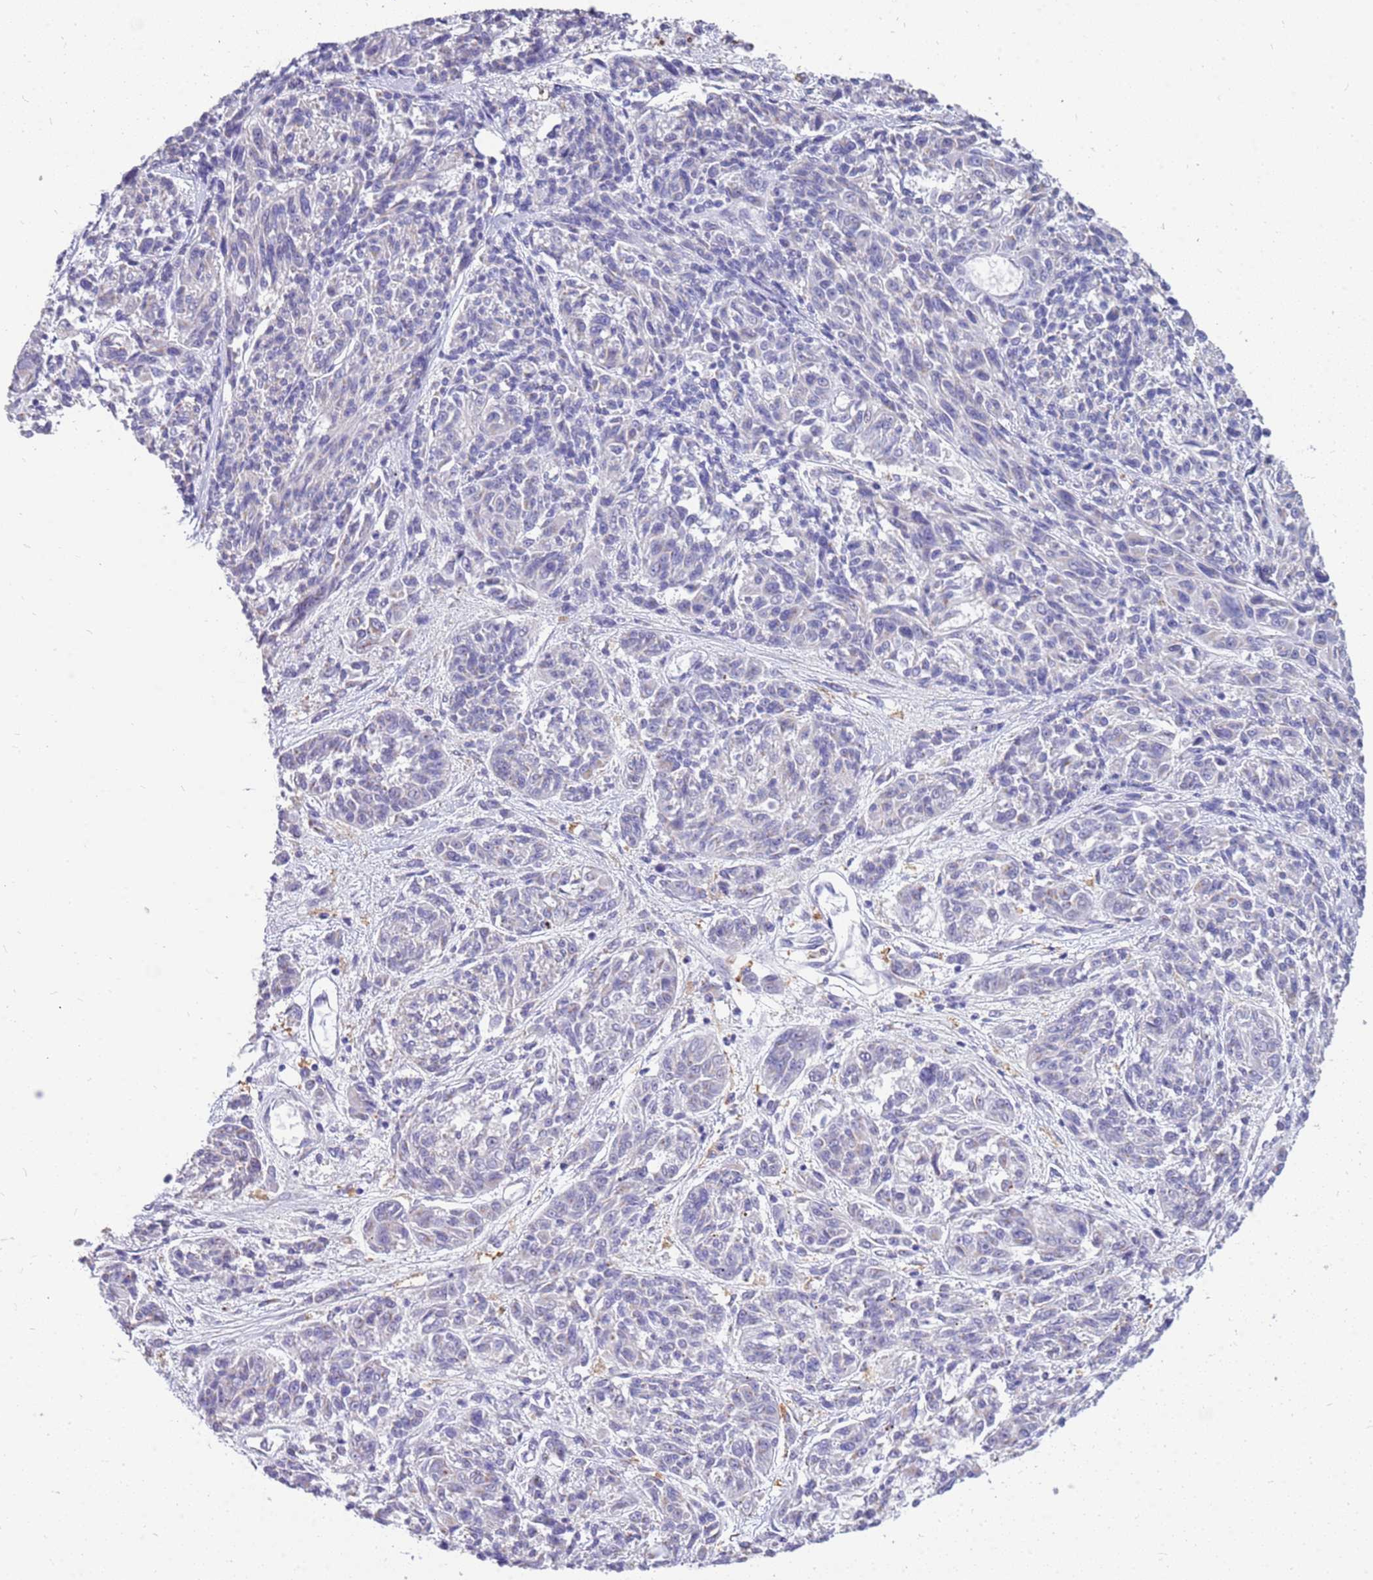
{"staining": {"intensity": "negative", "quantity": "none", "location": "none"}, "tissue": "melanoma", "cell_type": "Tumor cells", "image_type": "cancer", "snomed": [{"axis": "morphology", "description": "Malignant melanoma, NOS"}, {"axis": "topography", "description": "Skin"}], "caption": "DAB (3,3'-diaminobenzidine) immunohistochemical staining of human melanoma displays no significant staining in tumor cells.", "gene": "RHCG", "patient": {"sex": "male", "age": 53}}